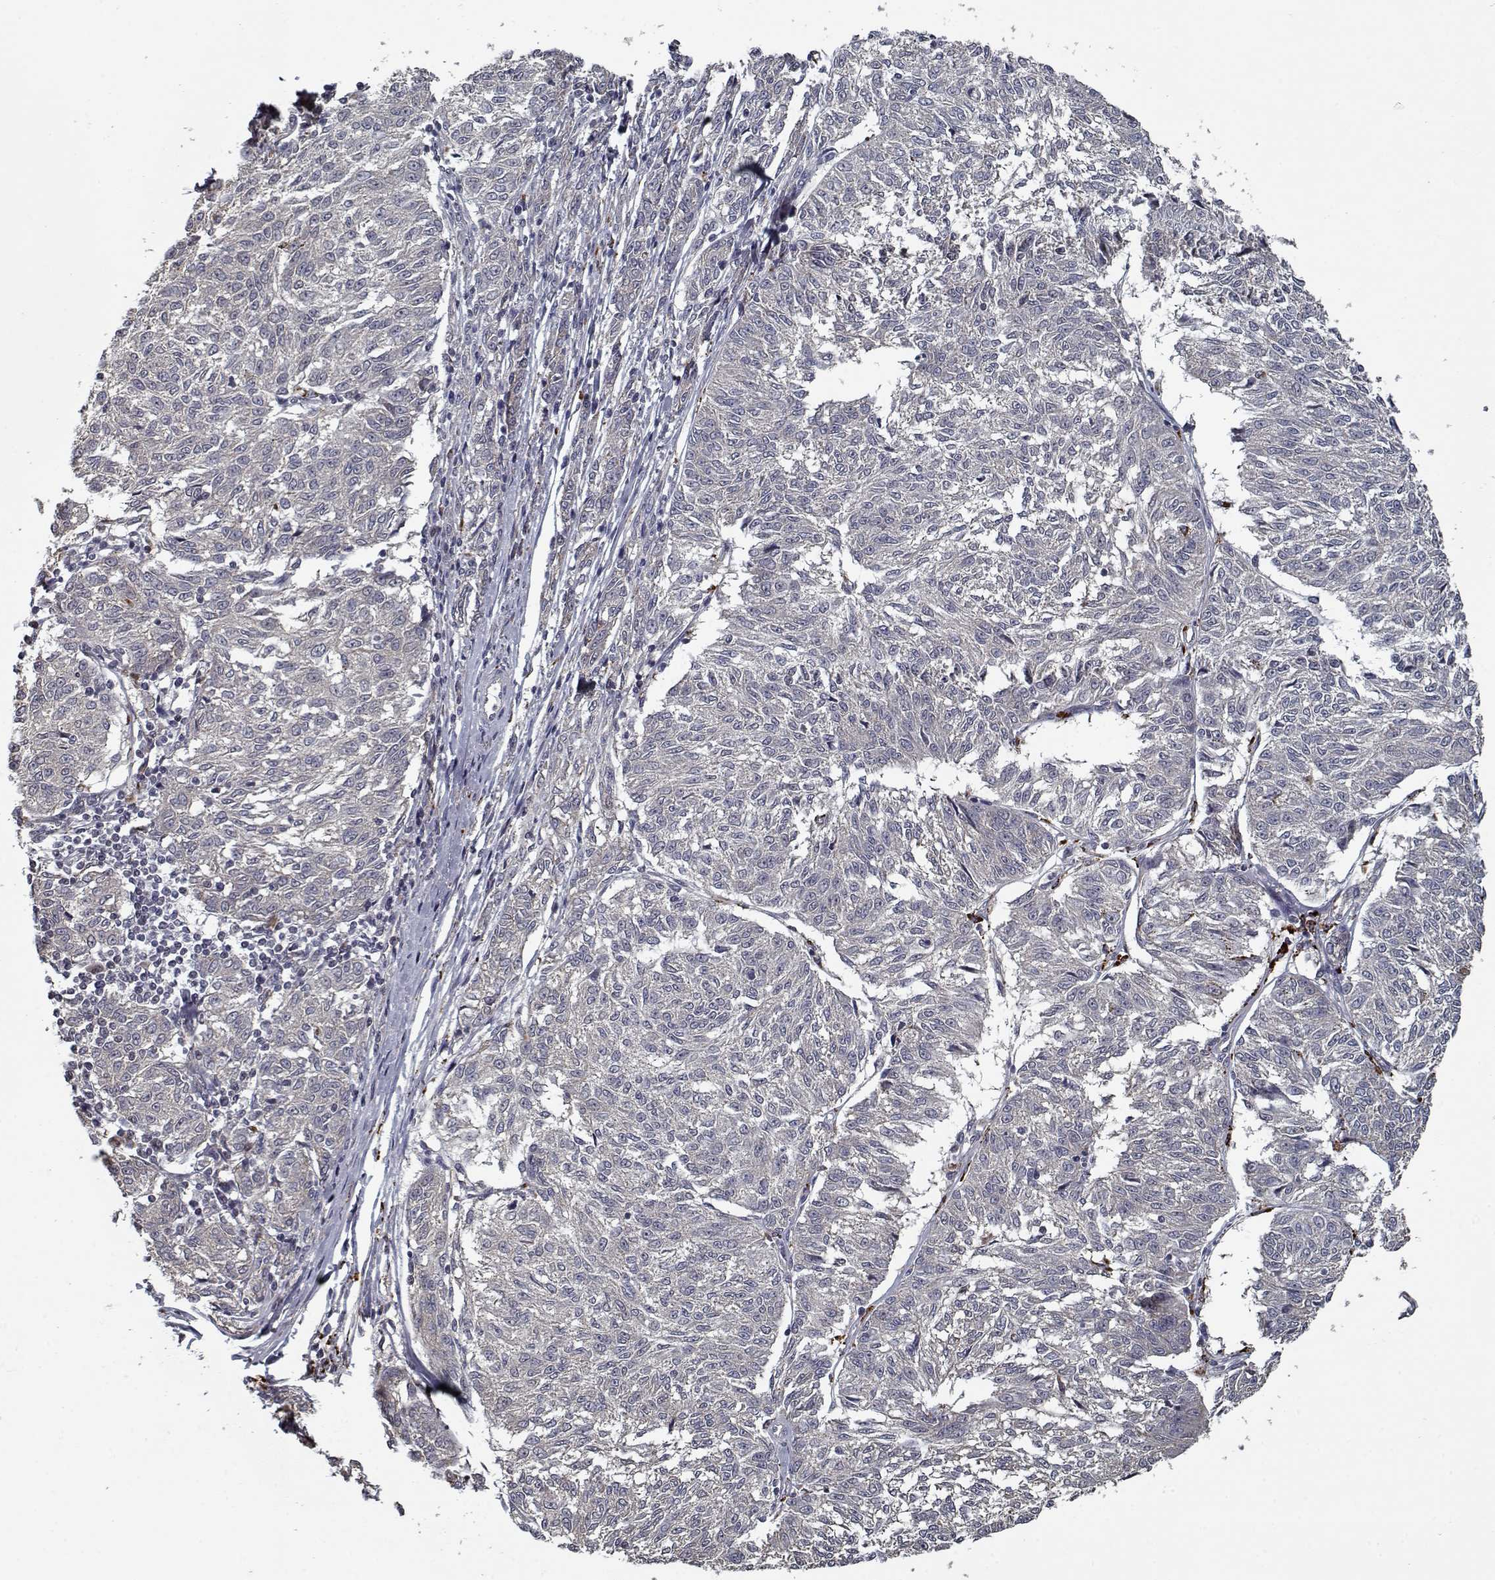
{"staining": {"intensity": "negative", "quantity": "none", "location": "none"}, "tissue": "melanoma", "cell_type": "Tumor cells", "image_type": "cancer", "snomed": [{"axis": "morphology", "description": "Malignant melanoma, NOS"}, {"axis": "topography", "description": "Skin"}], "caption": "This is an IHC micrograph of melanoma. There is no staining in tumor cells.", "gene": "NLK", "patient": {"sex": "female", "age": 72}}